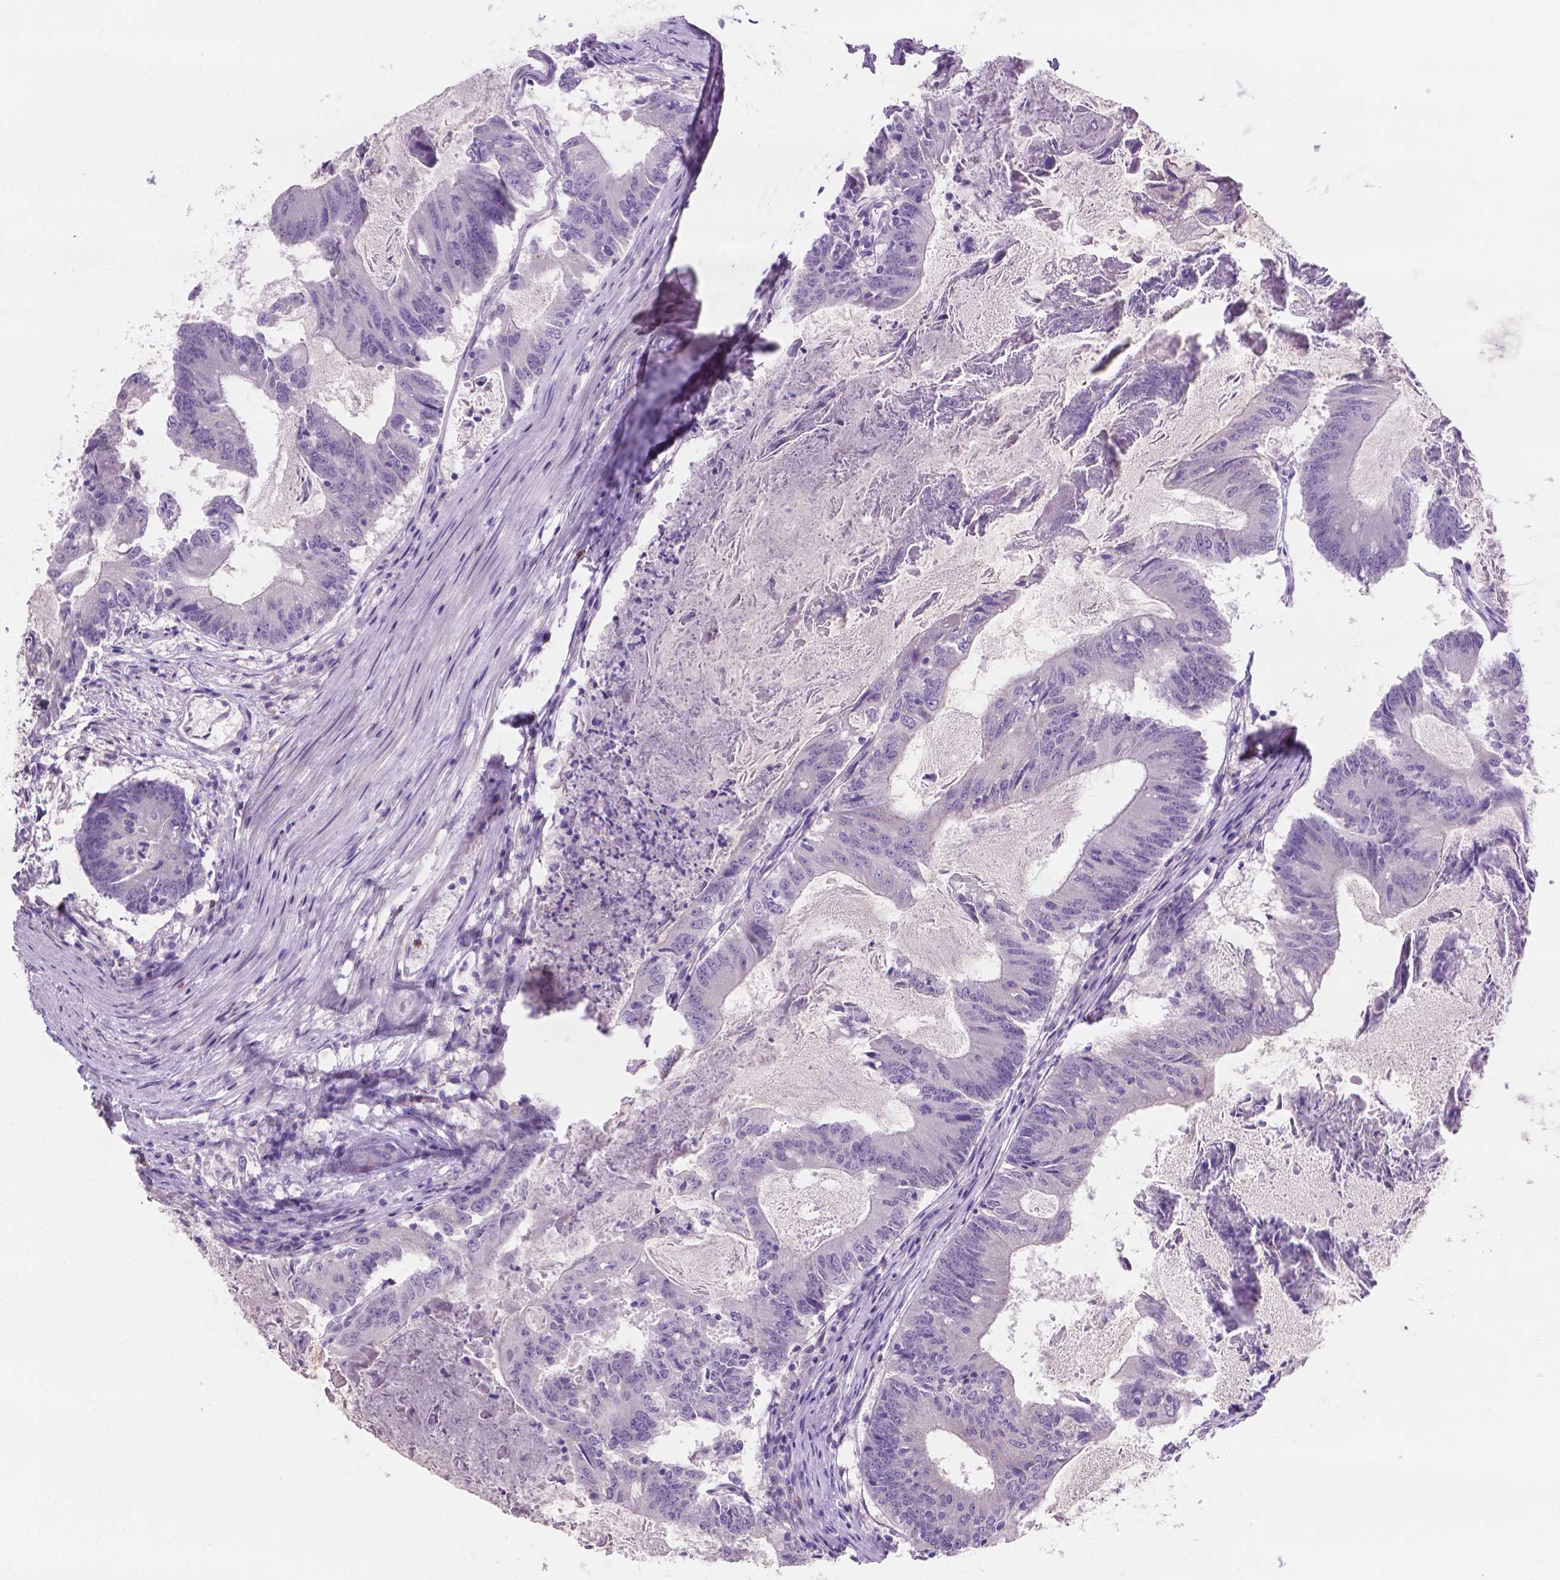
{"staining": {"intensity": "negative", "quantity": "none", "location": "none"}, "tissue": "colorectal cancer", "cell_type": "Tumor cells", "image_type": "cancer", "snomed": [{"axis": "morphology", "description": "Adenocarcinoma, NOS"}, {"axis": "topography", "description": "Colon"}], "caption": "Human colorectal cancer (adenocarcinoma) stained for a protein using IHC shows no expression in tumor cells.", "gene": "GSDMA", "patient": {"sex": "female", "age": 70}}